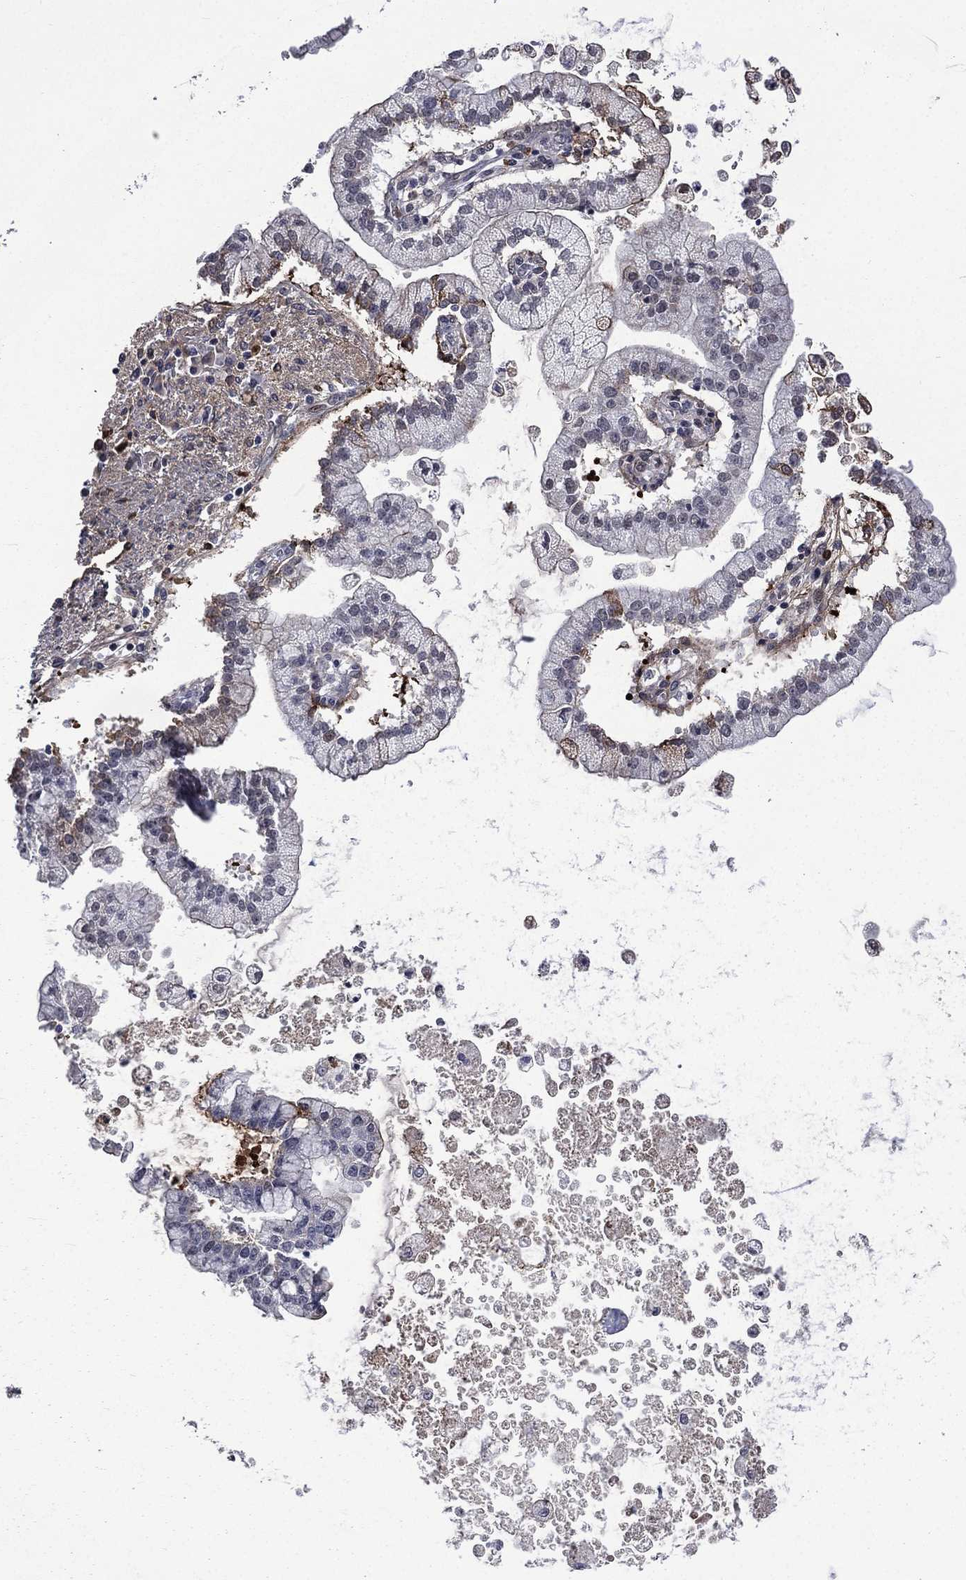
{"staining": {"intensity": "negative", "quantity": "none", "location": "none"}, "tissue": "liver cancer", "cell_type": "Tumor cells", "image_type": "cancer", "snomed": [{"axis": "morphology", "description": "Cholangiocarcinoma"}, {"axis": "topography", "description": "Liver"}], "caption": "DAB immunohistochemical staining of liver cholangiocarcinoma demonstrates no significant positivity in tumor cells.", "gene": "FGG", "patient": {"sex": "male", "age": 50}}